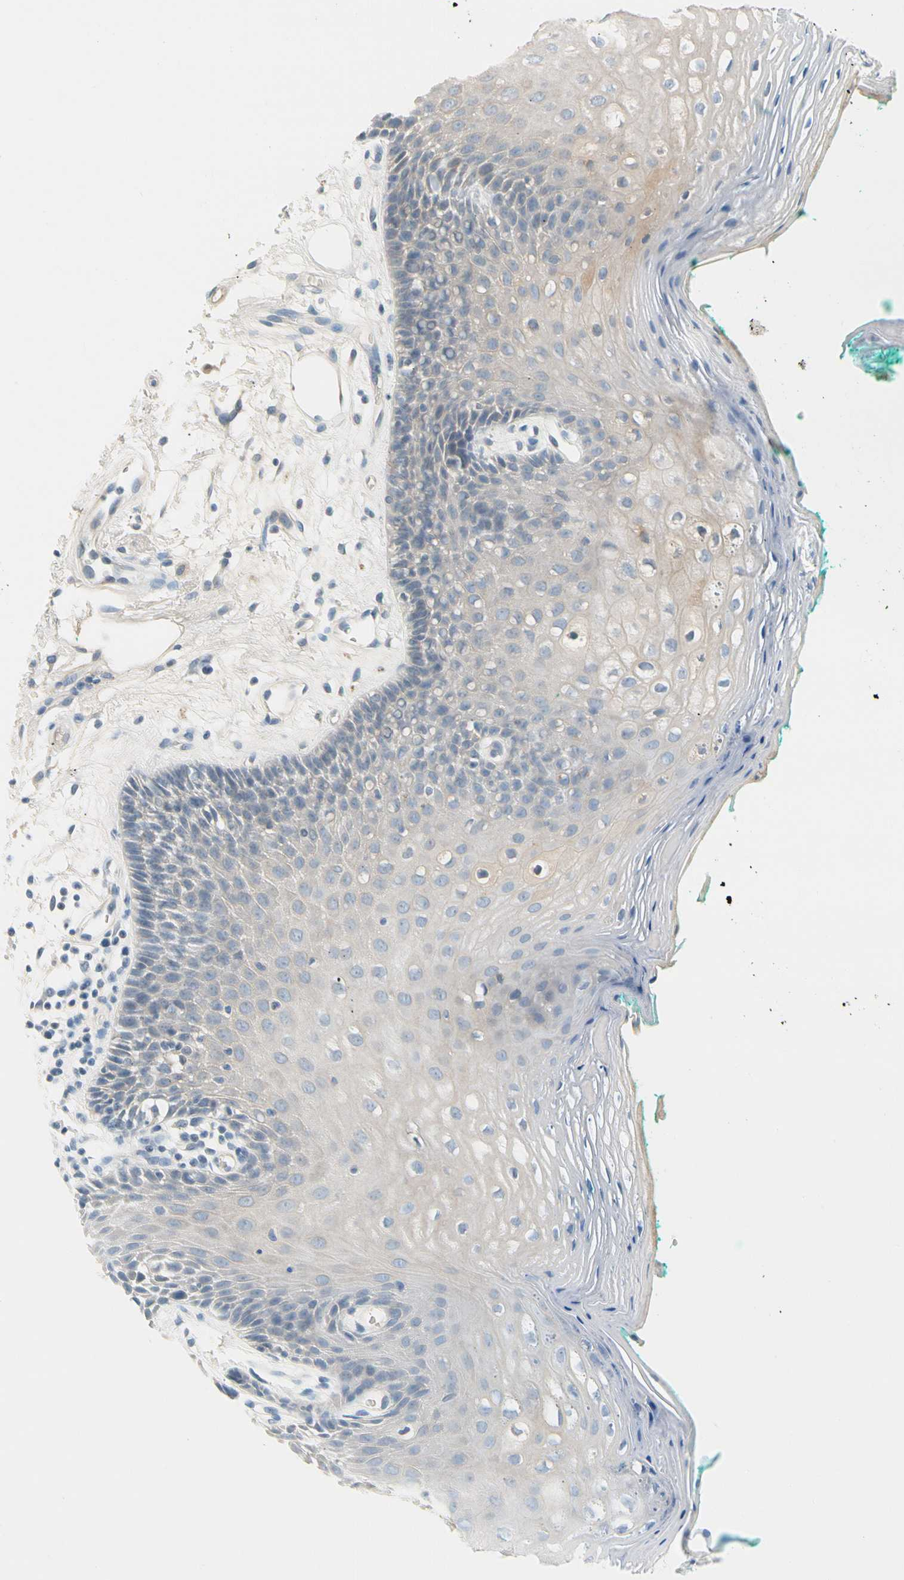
{"staining": {"intensity": "weak", "quantity": "25%-75%", "location": "cytoplasmic/membranous"}, "tissue": "oral mucosa", "cell_type": "Squamous epithelial cells", "image_type": "normal", "snomed": [{"axis": "morphology", "description": "Normal tissue, NOS"}, {"axis": "topography", "description": "Skeletal muscle"}, {"axis": "topography", "description": "Oral tissue"}, {"axis": "topography", "description": "Peripheral nerve tissue"}], "caption": "Squamous epithelial cells exhibit low levels of weak cytoplasmic/membranous staining in about 25%-75% of cells in benign human oral mucosa.", "gene": "CNDP1", "patient": {"sex": "female", "age": 84}}